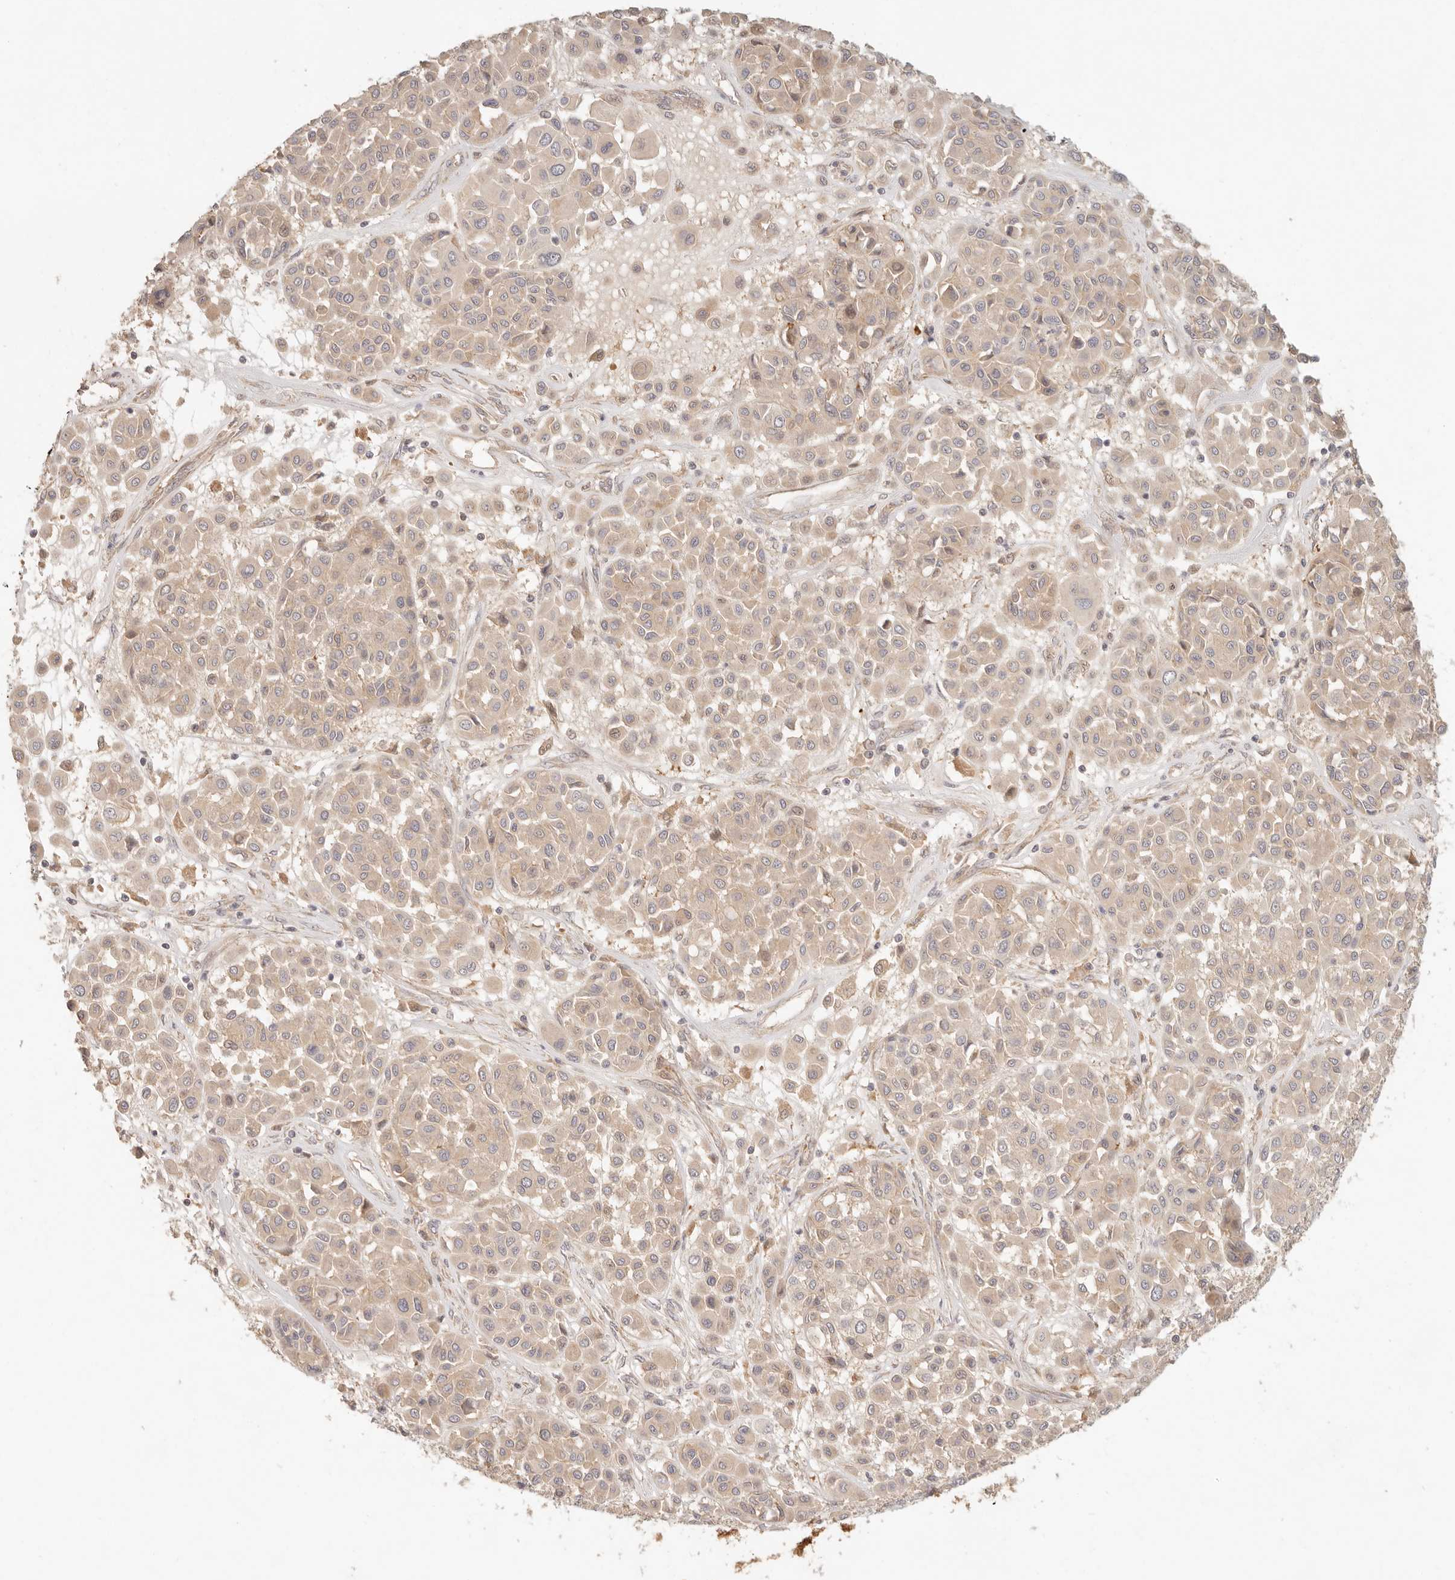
{"staining": {"intensity": "negative", "quantity": "none", "location": "none"}, "tissue": "melanoma", "cell_type": "Tumor cells", "image_type": "cancer", "snomed": [{"axis": "morphology", "description": "Malignant melanoma, Metastatic site"}, {"axis": "topography", "description": "Soft tissue"}], "caption": "Tumor cells are negative for brown protein staining in malignant melanoma (metastatic site).", "gene": "PPP1R3B", "patient": {"sex": "male", "age": 41}}